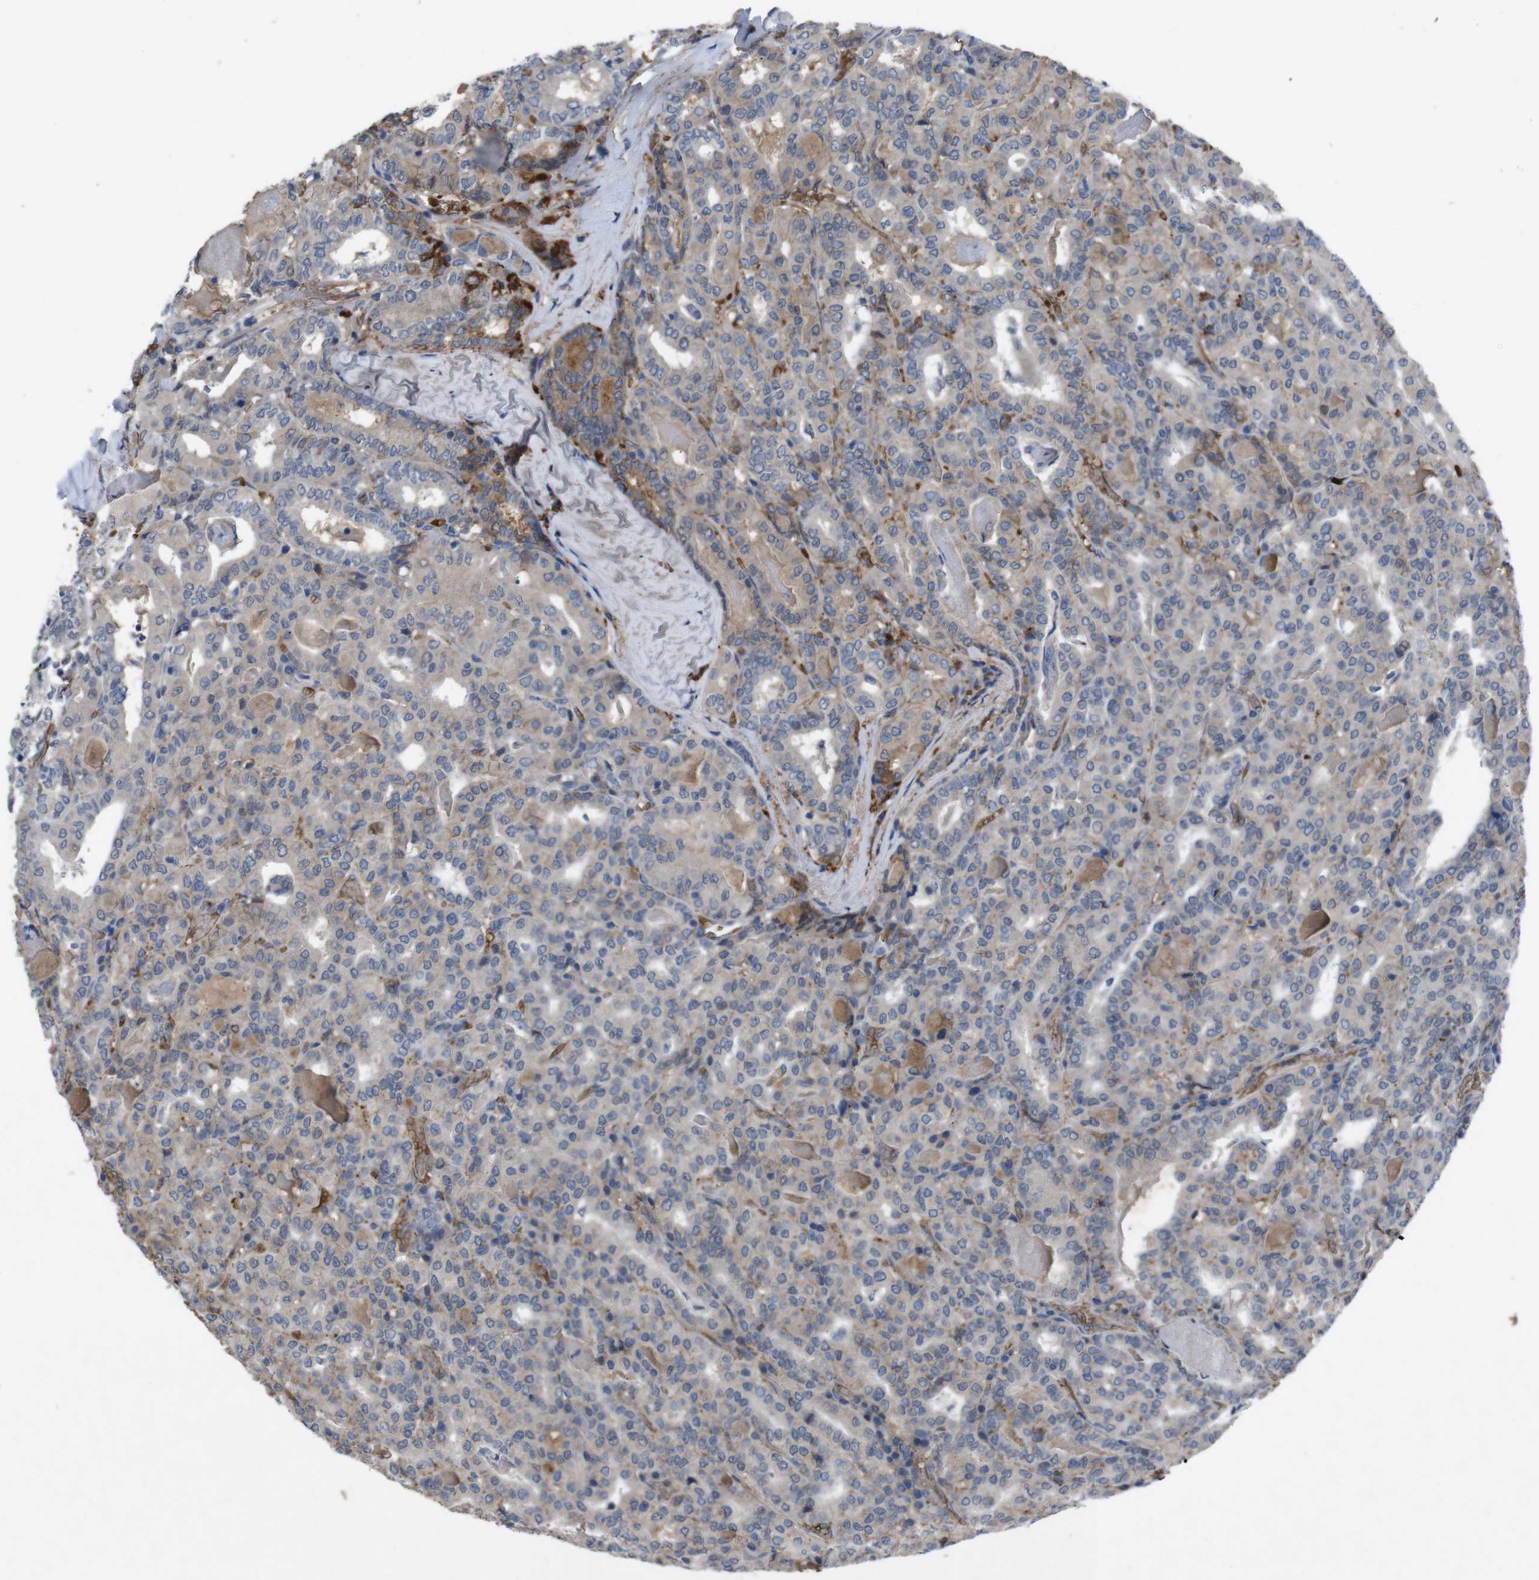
{"staining": {"intensity": "moderate", "quantity": "<25%", "location": "cytoplasmic/membranous"}, "tissue": "thyroid cancer", "cell_type": "Tumor cells", "image_type": "cancer", "snomed": [{"axis": "morphology", "description": "Papillary adenocarcinoma, NOS"}, {"axis": "topography", "description": "Thyroid gland"}], "caption": "A photomicrograph of human thyroid papillary adenocarcinoma stained for a protein exhibits moderate cytoplasmic/membranous brown staining in tumor cells.", "gene": "SPTB", "patient": {"sex": "female", "age": 42}}